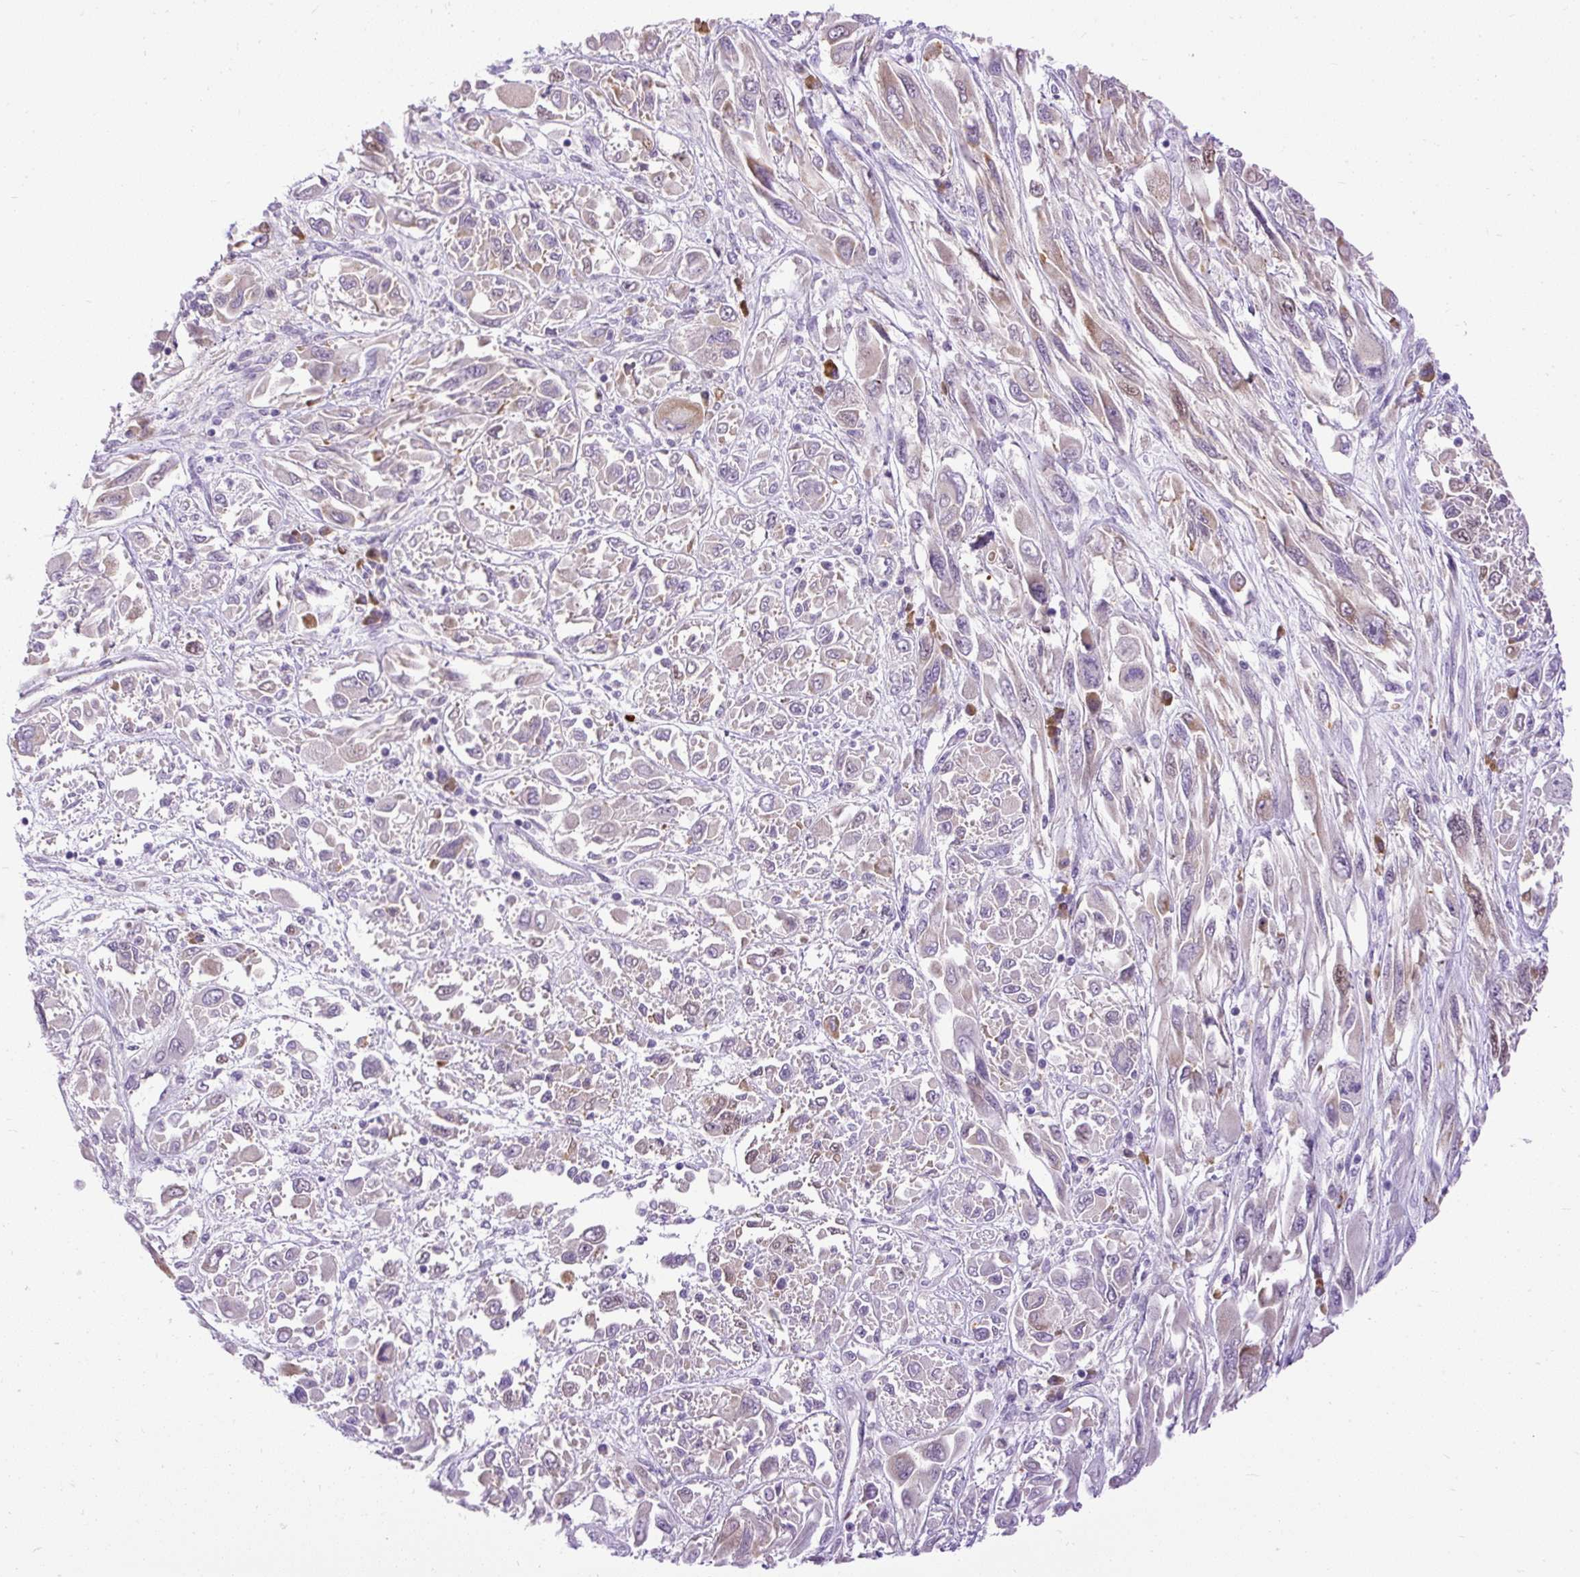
{"staining": {"intensity": "weak", "quantity": "25%-75%", "location": "cytoplasmic/membranous"}, "tissue": "melanoma", "cell_type": "Tumor cells", "image_type": "cancer", "snomed": [{"axis": "morphology", "description": "Malignant melanoma, NOS"}, {"axis": "topography", "description": "Skin"}], "caption": "Immunohistochemistry of malignant melanoma displays low levels of weak cytoplasmic/membranous expression in approximately 25%-75% of tumor cells.", "gene": "SYBU", "patient": {"sex": "female", "age": 91}}